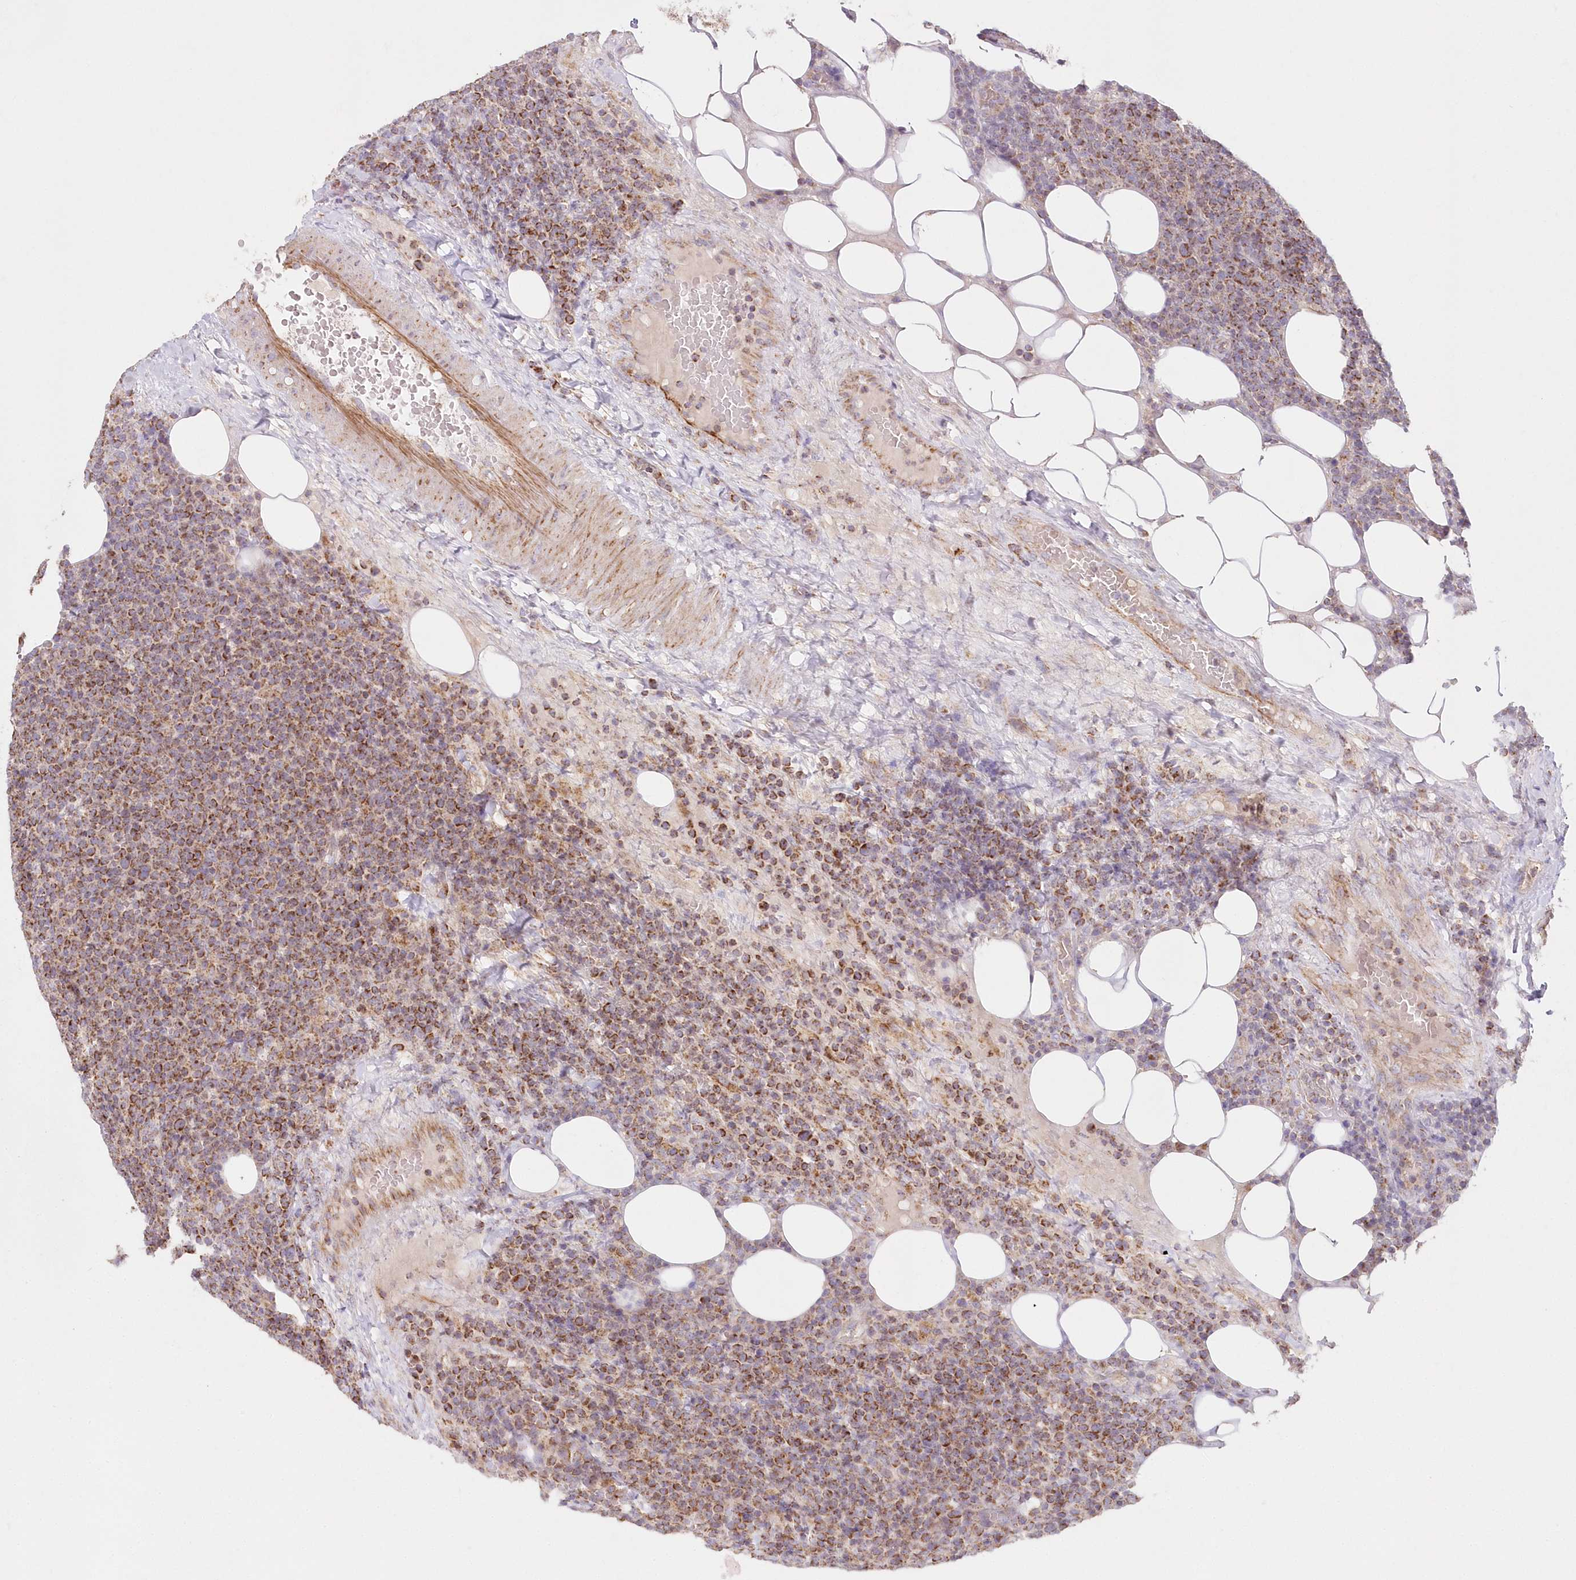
{"staining": {"intensity": "moderate", "quantity": ">75%", "location": "cytoplasmic/membranous"}, "tissue": "lymphoma", "cell_type": "Tumor cells", "image_type": "cancer", "snomed": [{"axis": "morphology", "description": "Malignant lymphoma, non-Hodgkin's type, High grade"}, {"axis": "topography", "description": "Lymph node"}], "caption": "Immunohistochemical staining of human lymphoma displays medium levels of moderate cytoplasmic/membranous protein expression in approximately >75% of tumor cells. (Stains: DAB (3,3'-diaminobenzidine) in brown, nuclei in blue, Microscopy: brightfield microscopy at high magnification).", "gene": "DNA2", "patient": {"sex": "male", "age": 61}}